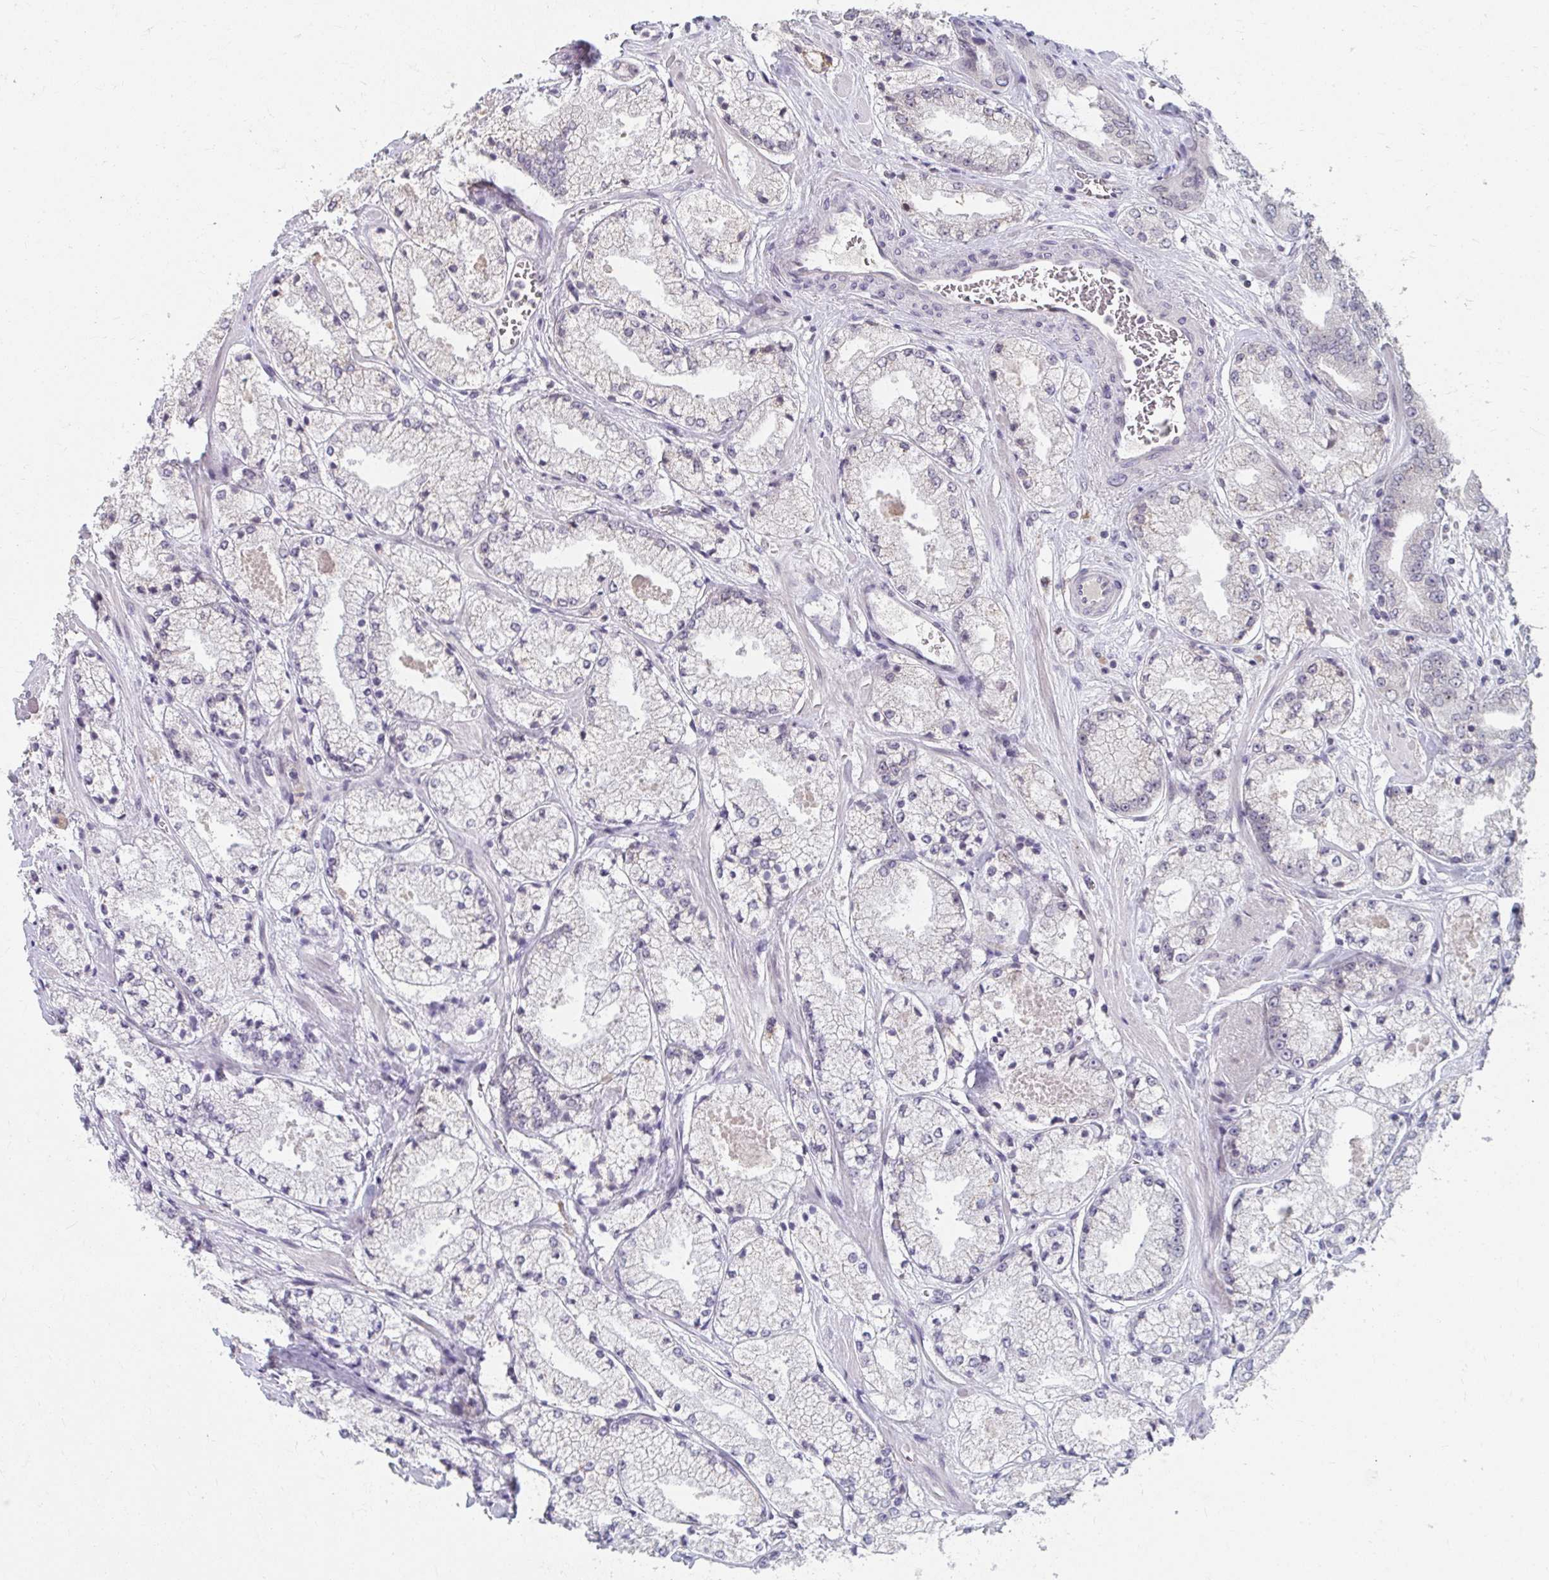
{"staining": {"intensity": "negative", "quantity": "none", "location": "none"}, "tissue": "prostate cancer", "cell_type": "Tumor cells", "image_type": "cancer", "snomed": [{"axis": "morphology", "description": "Adenocarcinoma, High grade"}, {"axis": "topography", "description": "Prostate"}], "caption": "Tumor cells show no significant protein positivity in prostate adenocarcinoma (high-grade). Brightfield microscopy of immunohistochemistry stained with DAB (brown) and hematoxylin (blue), captured at high magnification.", "gene": "NUP133", "patient": {"sex": "male", "age": 63}}